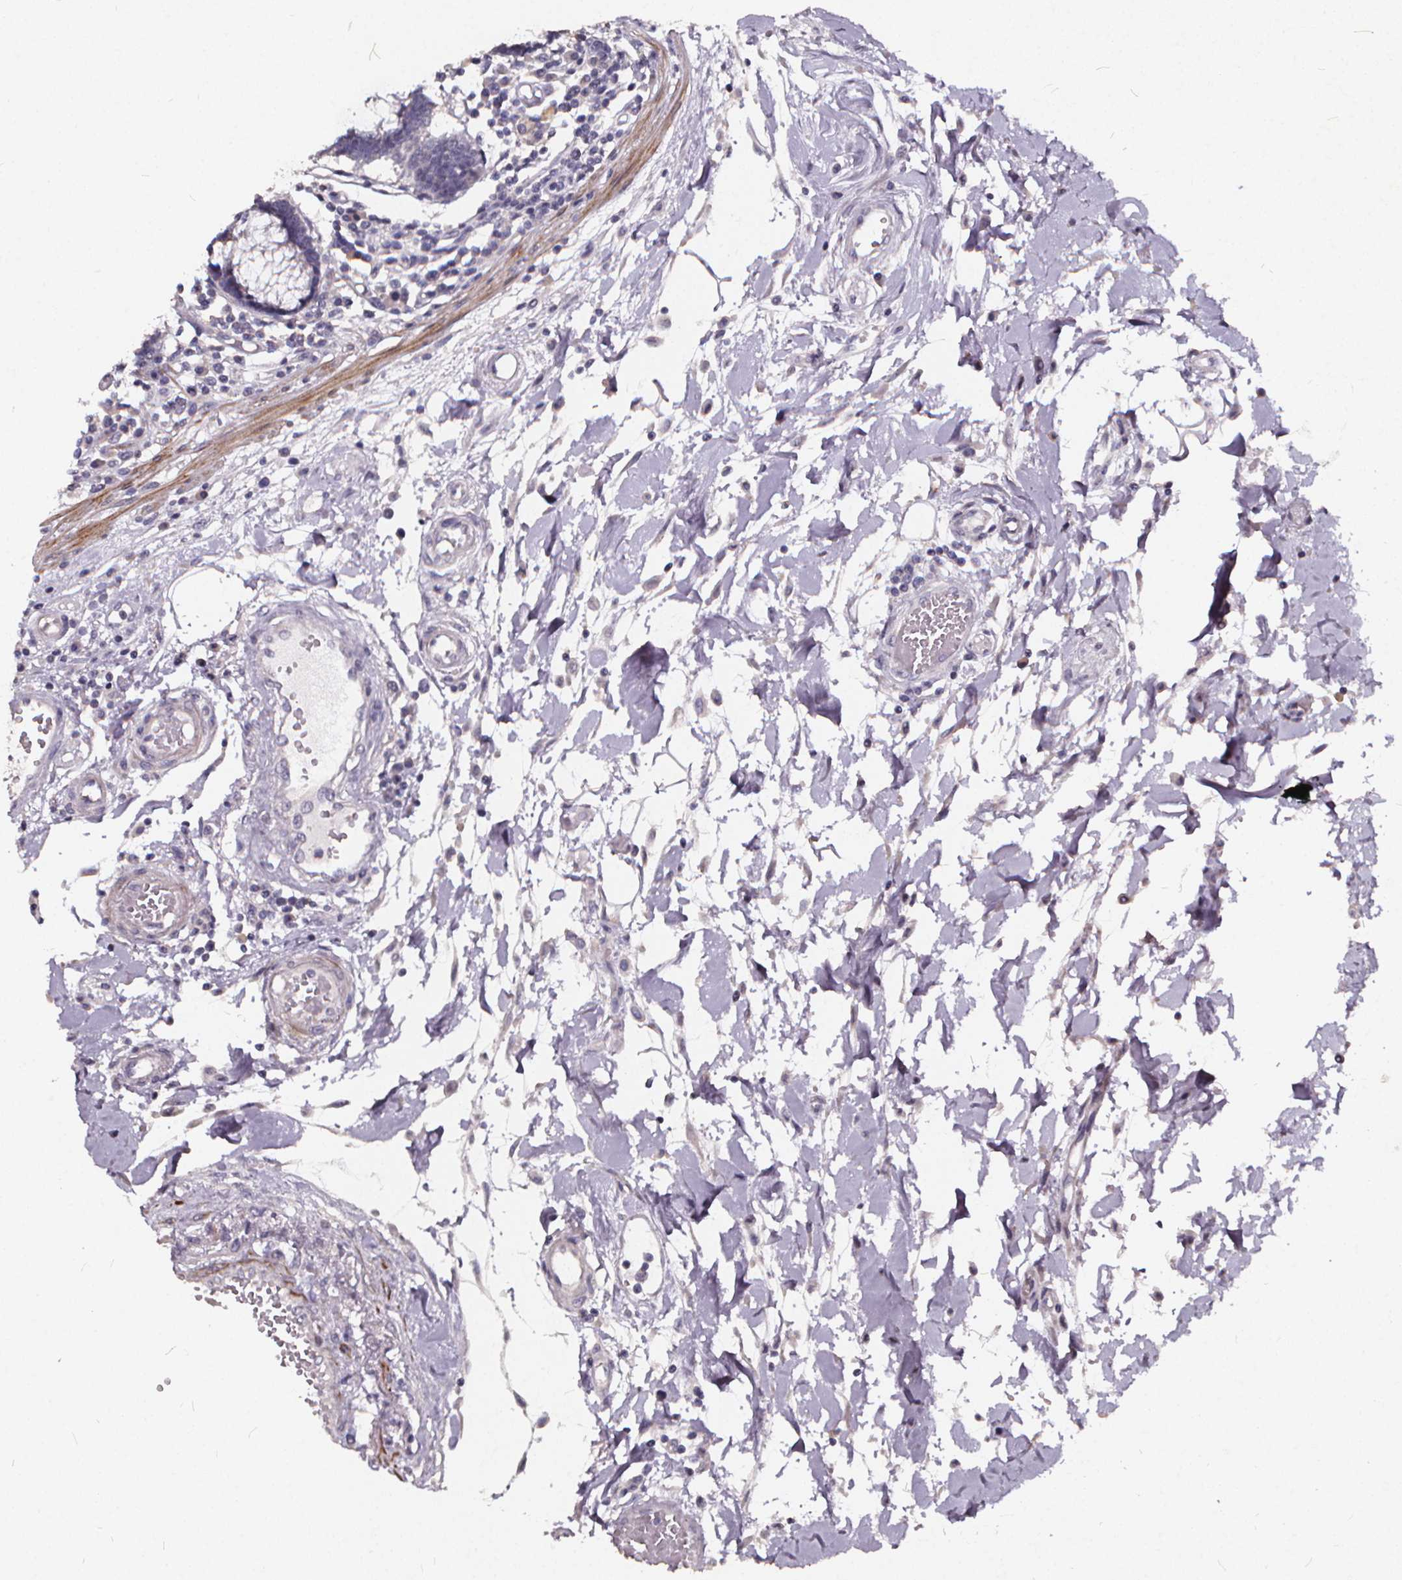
{"staining": {"intensity": "negative", "quantity": "none", "location": "none"}, "tissue": "colon", "cell_type": "Endothelial cells", "image_type": "normal", "snomed": [{"axis": "morphology", "description": "Normal tissue, NOS"}, {"axis": "morphology", "description": "Adenocarcinoma, NOS"}, {"axis": "topography", "description": "Colon"}], "caption": "Human colon stained for a protein using IHC reveals no staining in endothelial cells.", "gene": "TSPAN14", "patient": {"sex": "male", "age": 83}}